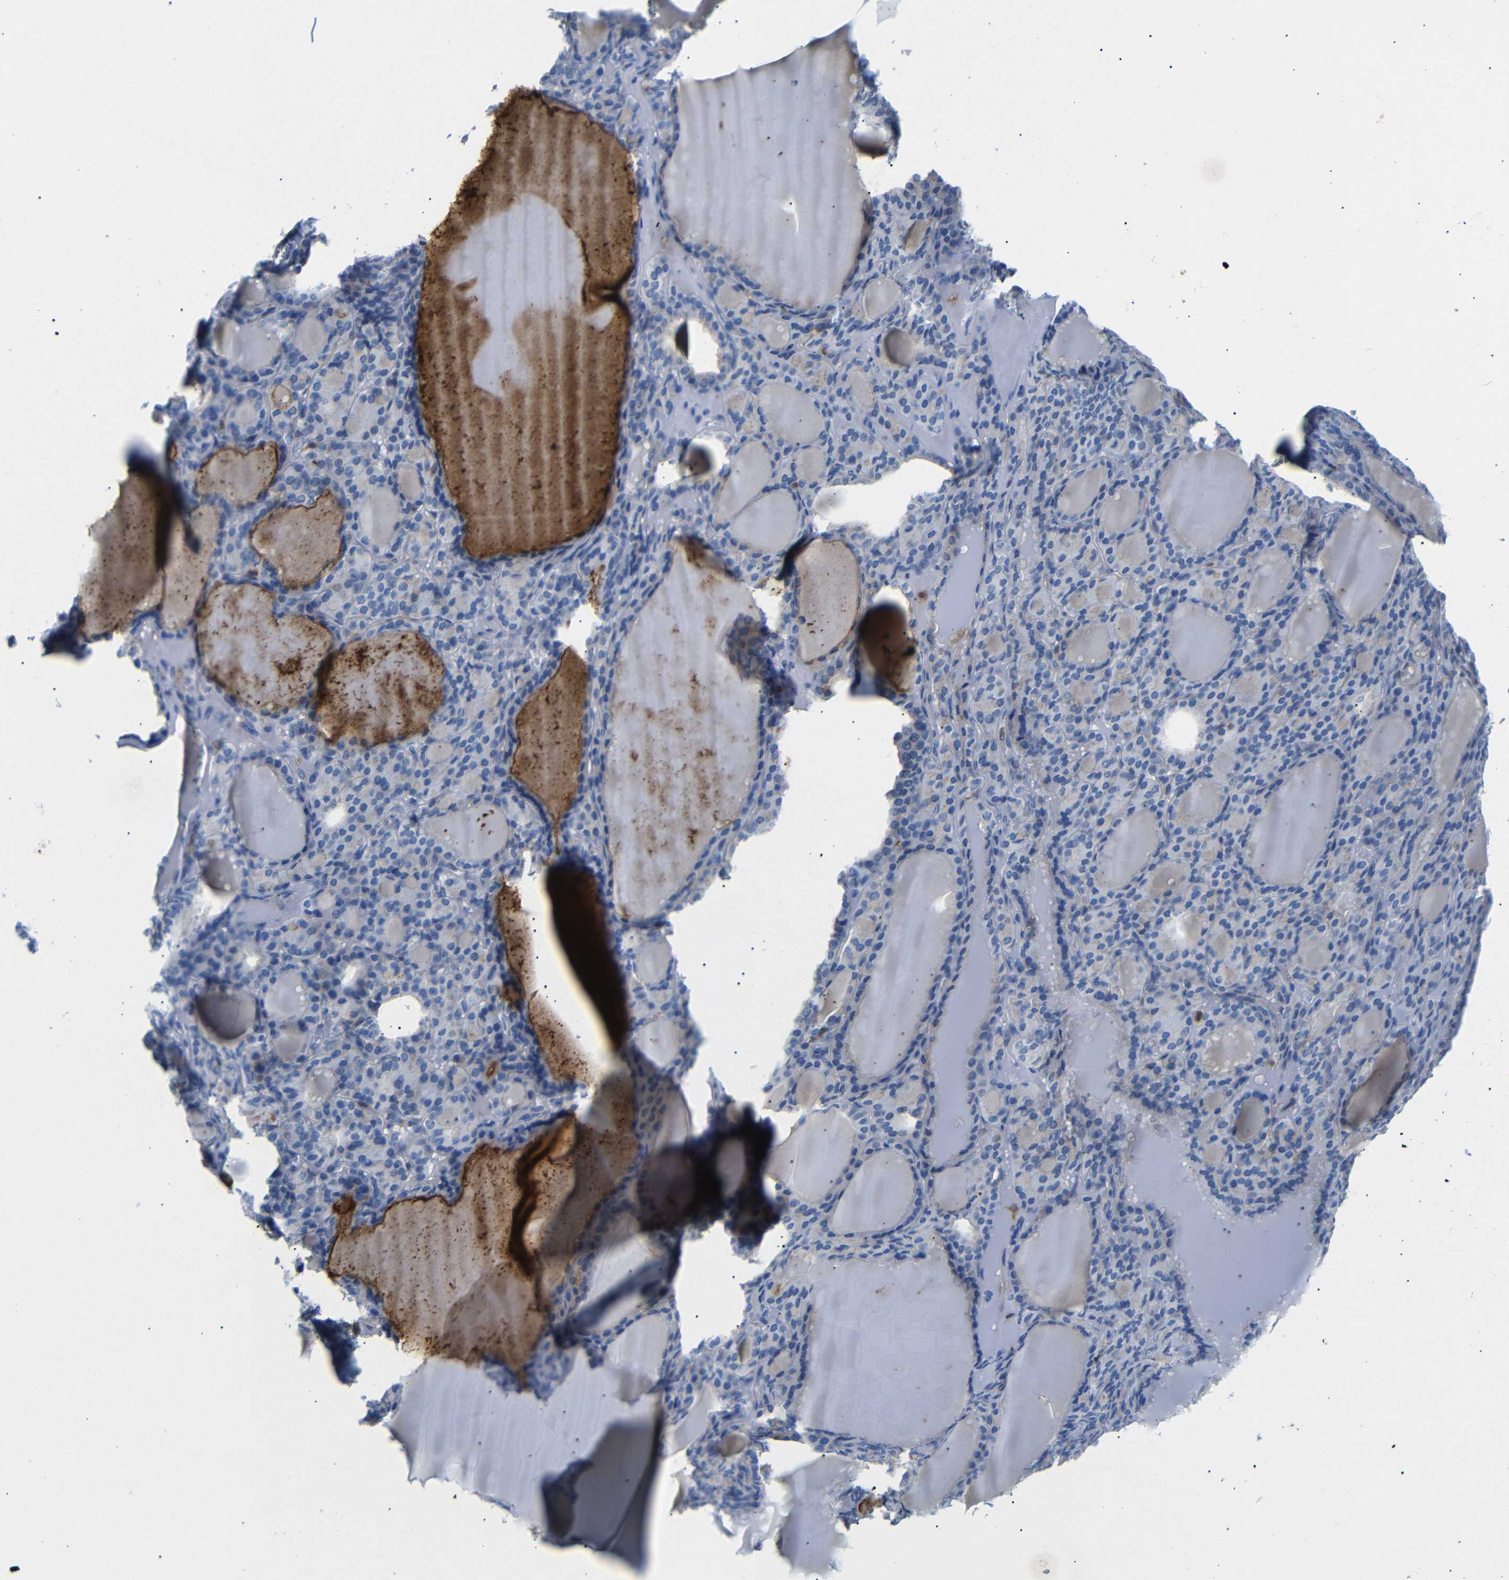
{"staining": {"intensity": "negative", "quantity": "none", "location": "none"}, "tissue": "thyroid gland", "cell_type": "Glandular cells", "image_type": "normal", "snomed": [{"axis": "morphology", "description": "Normal tissue, NOS"}, {"axis": "topography", "description": "Thyroid gland"}], "caption": "Immunohistochemical staining of normal thyroid gland displays no significant positivity in glandular cells. (Brightfield microscopy of DAB (3,3'-diaminobenzidine) immunohistochemistry (IHC) at high magnification).", "gene": "SDCBP", "patient": {"sex": "female", "age": 28}}